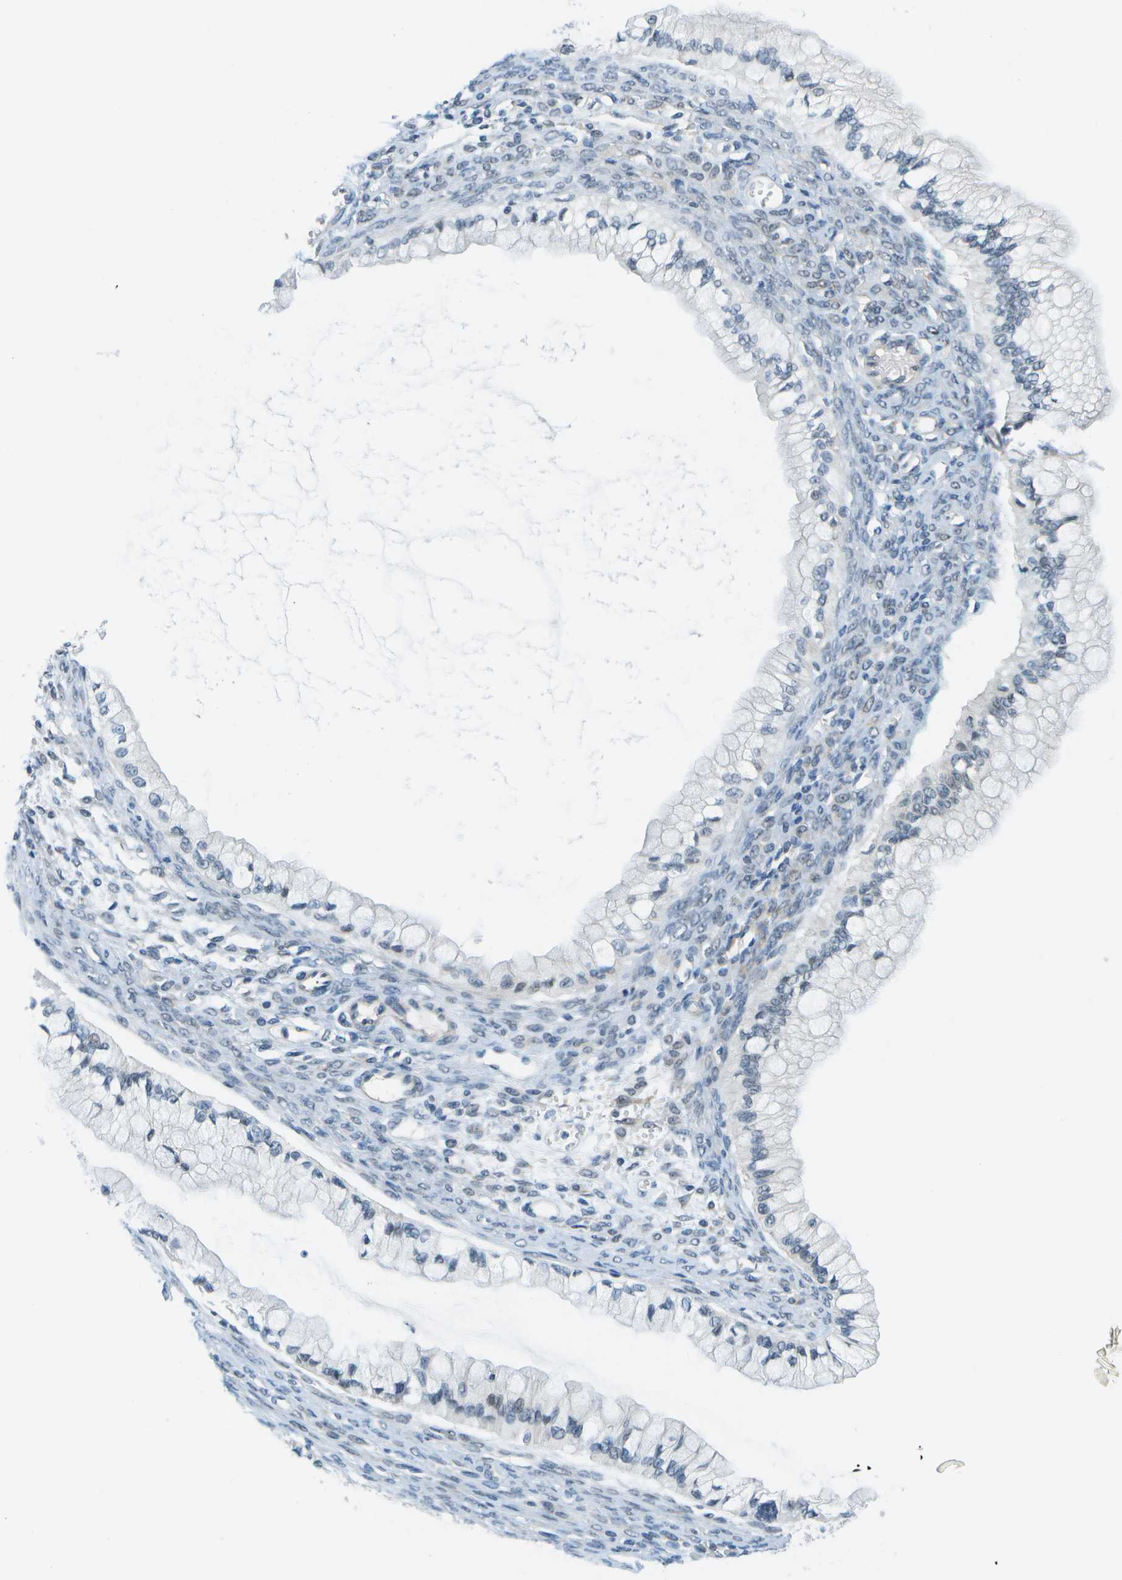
{"staining": {"intensity": "weak", "quantity": "<25%", "location": "nuclear"}, "tissue": "ovarian cancer", "cell_type": "Tumor cells", "image_type": "cancer", "snomed": [{"axis": "morphology", "description": "Cystadenocarcinoma, mucinous, NOS"}, {"axis": "topography", "description": "Ovary"}], "caption": "DAB immunohistochemical staining of human ovarian mucinous cystadenocarcinoma displays no significant staining in tumor cells.", "gene": "PITHD1", "patient": {"sex": "female", "age": 57}}